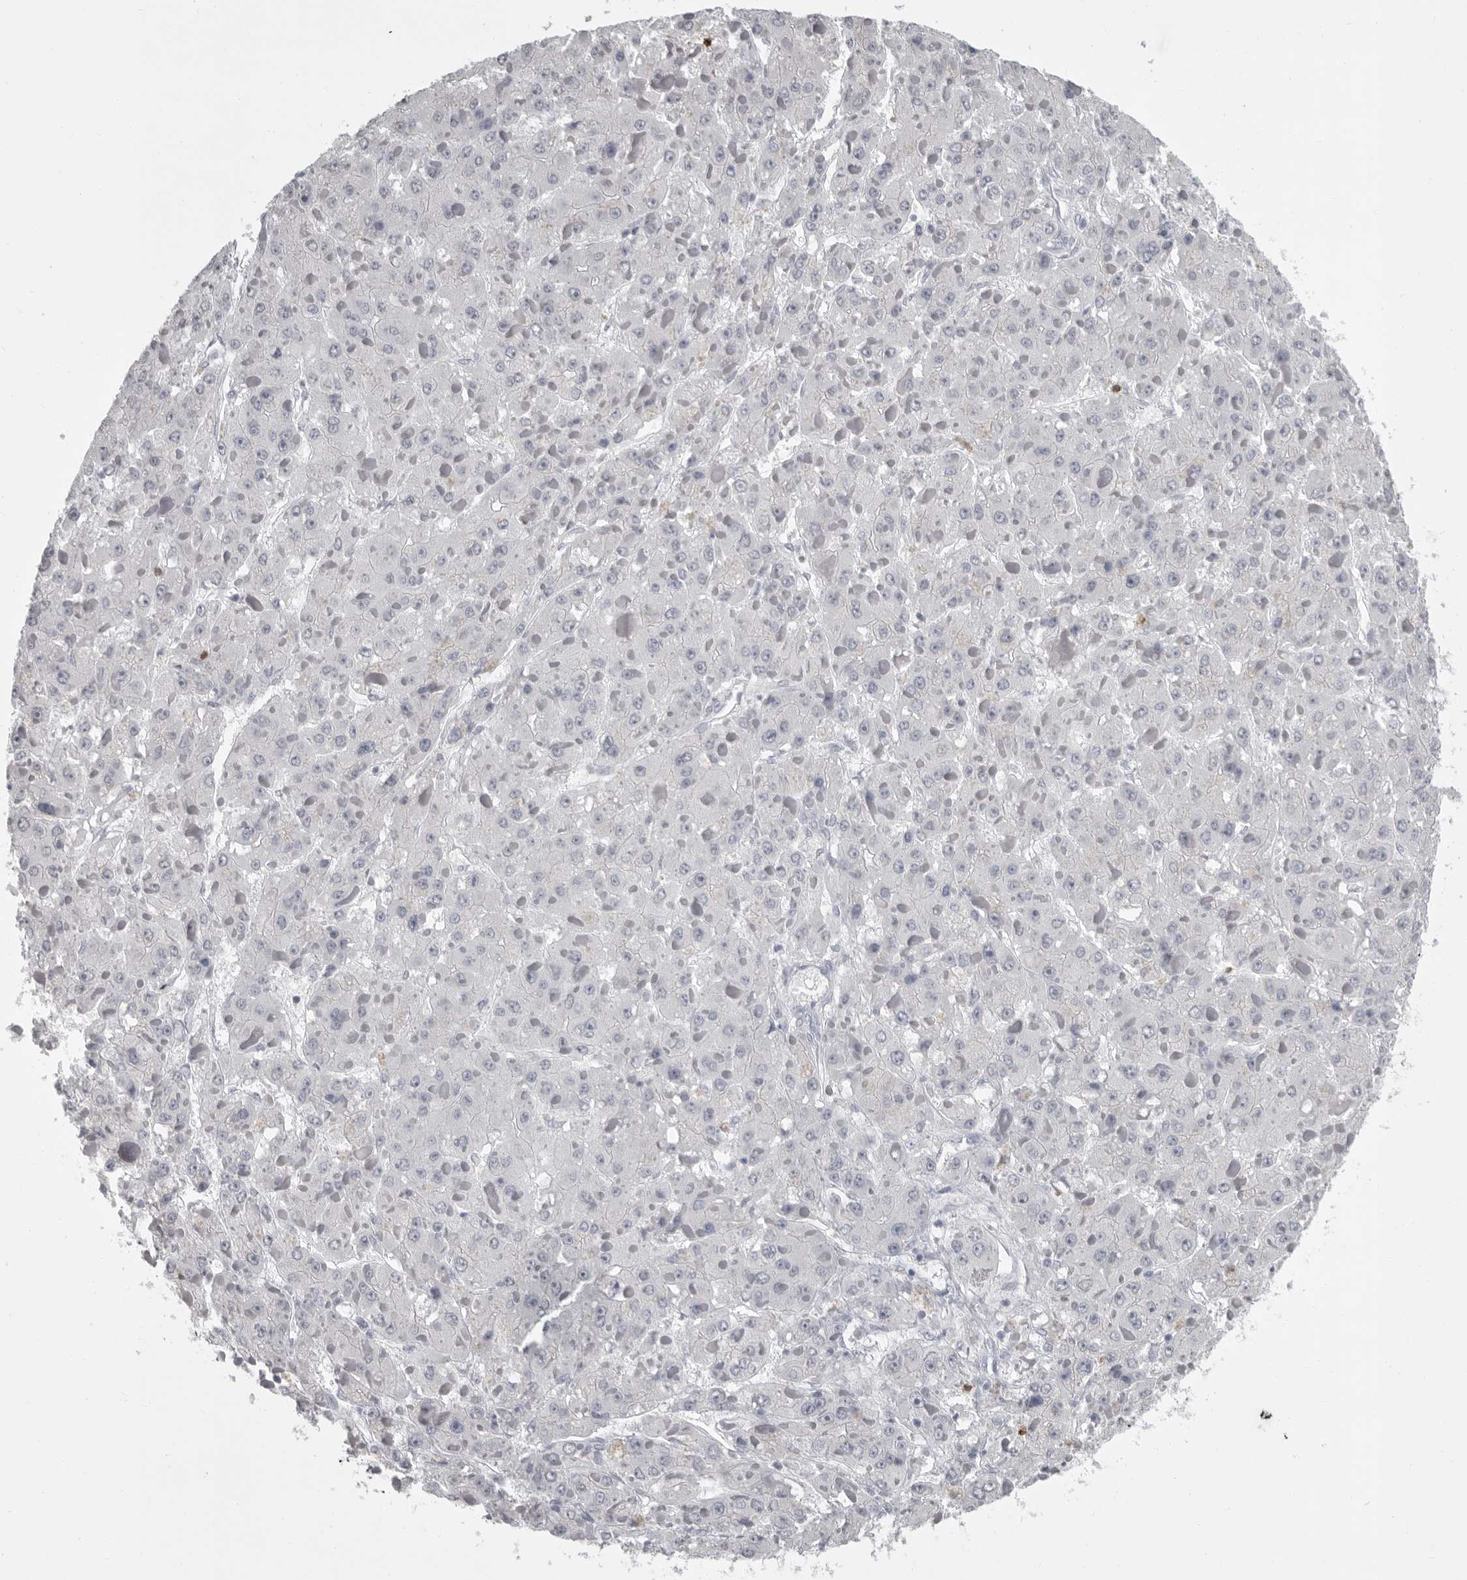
{"staining": {"intensity": "negative", "quantity": "none", "location": "none"}, "tissue": "liver cancer", "cell_type": "Tumor cells", "image_type": "cancer", "snomed": [{"axis": "morphology", "description": "Carcinoma, Hepatocellular, NOS"}, {"axis": "topography", "description": "Liver"}], "caption": "Immunohistochemical staining of liver cancer exhibits no significant expression in tumor cells.", "gene": "GNLY", "patient": {"sex": "female", "age": 73}}